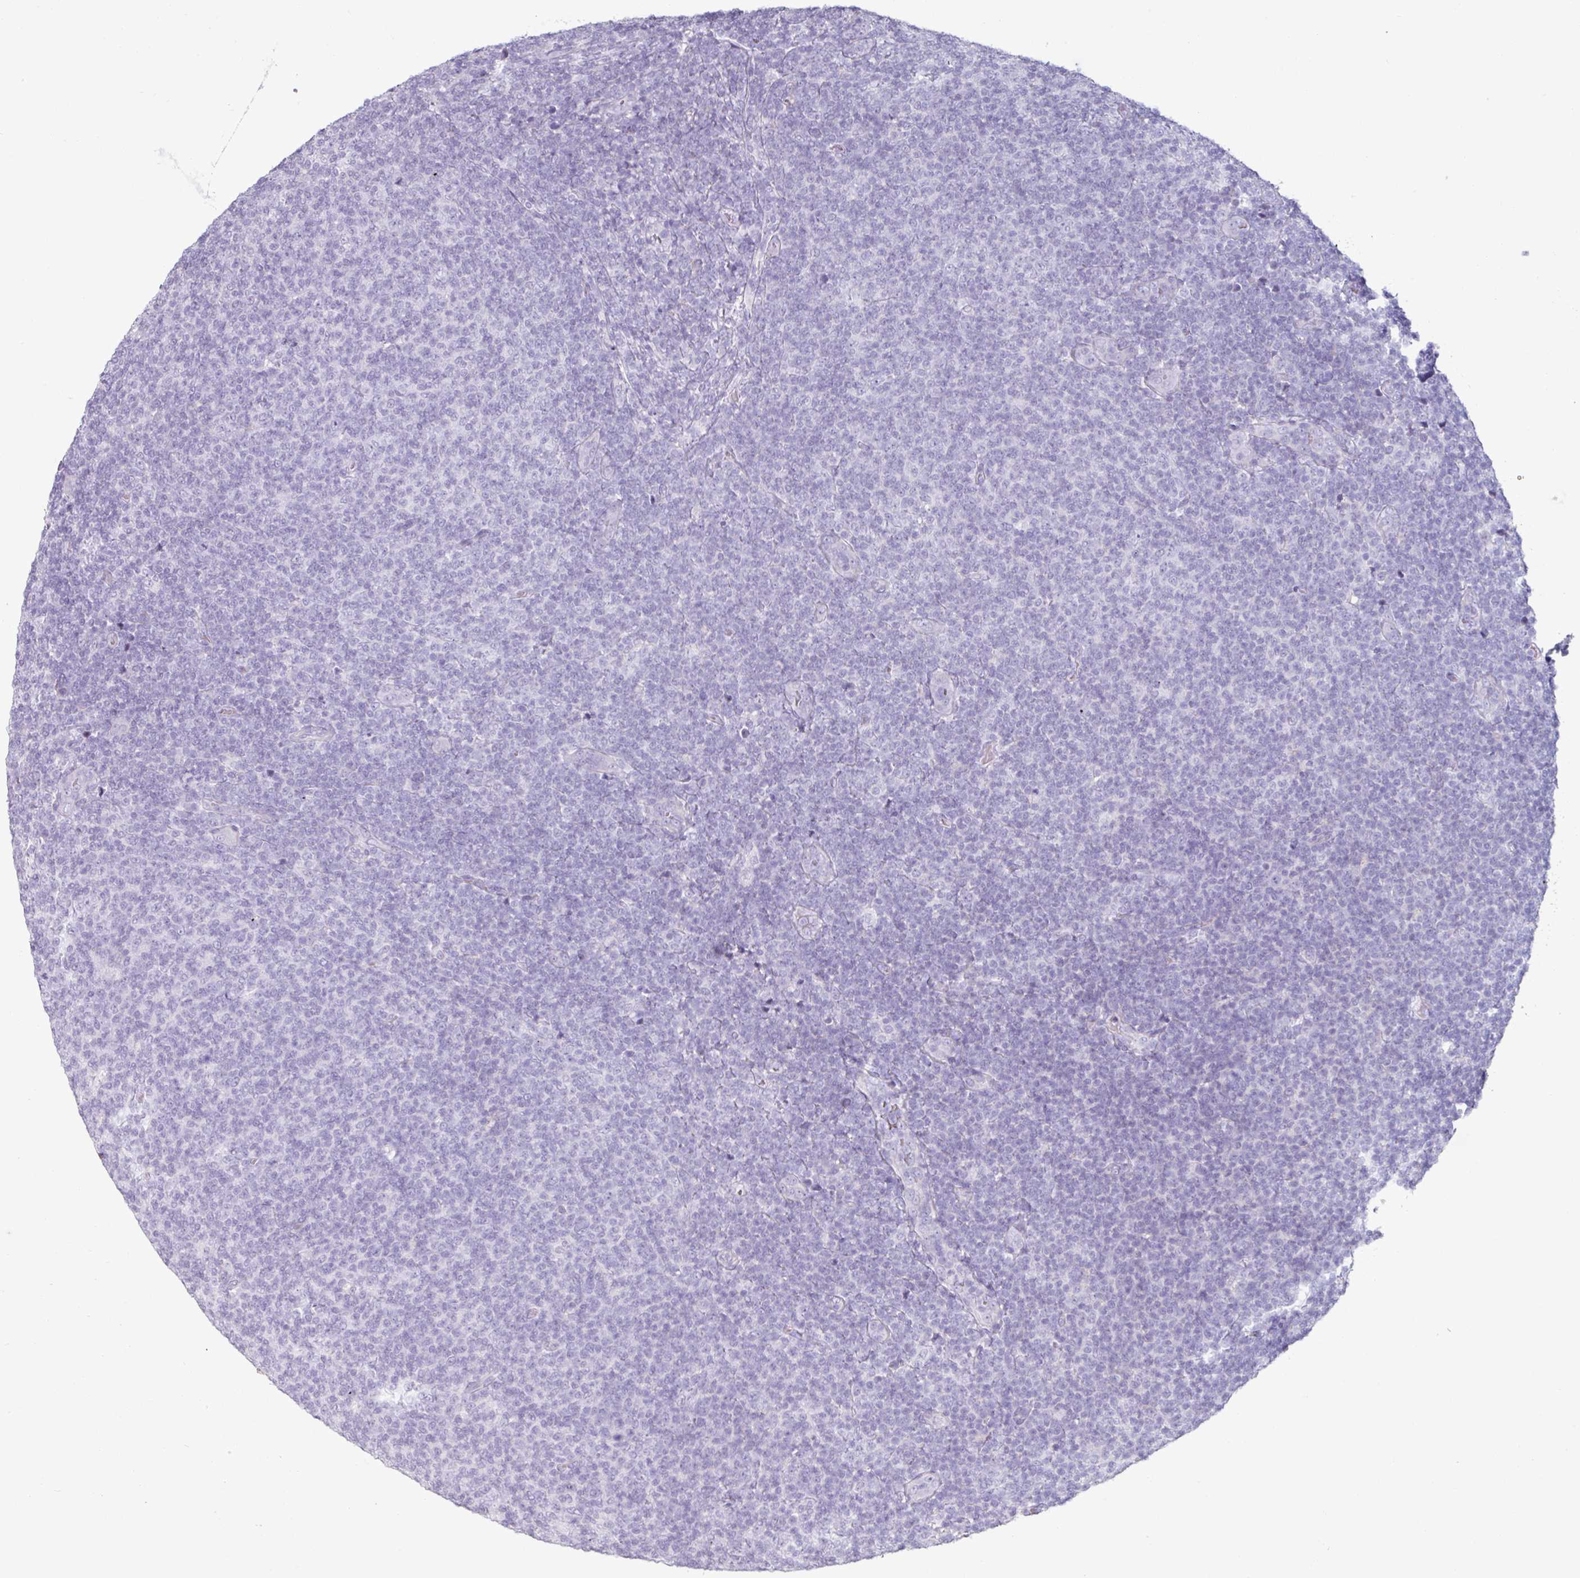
{"staining": {"intensity": "negative", "quantity": "none", "location": "none"}, "tissue": "lymphoma", "cell_type": "Tumor cells", "image_type": "cancer", "snomed": [{"axis": "morphology", "description": "Malignant lymphoma, non-Hodgkin's type, Low grade"}, {"axis": "topography", "description": "Lymph node"}], "caption": "This is an immunohistochemistry histopathology image of lymphoma. There is no positivity in tumor cells.", "gene": "CLCA1", "patient": {"sex": "male", "age": 66}}